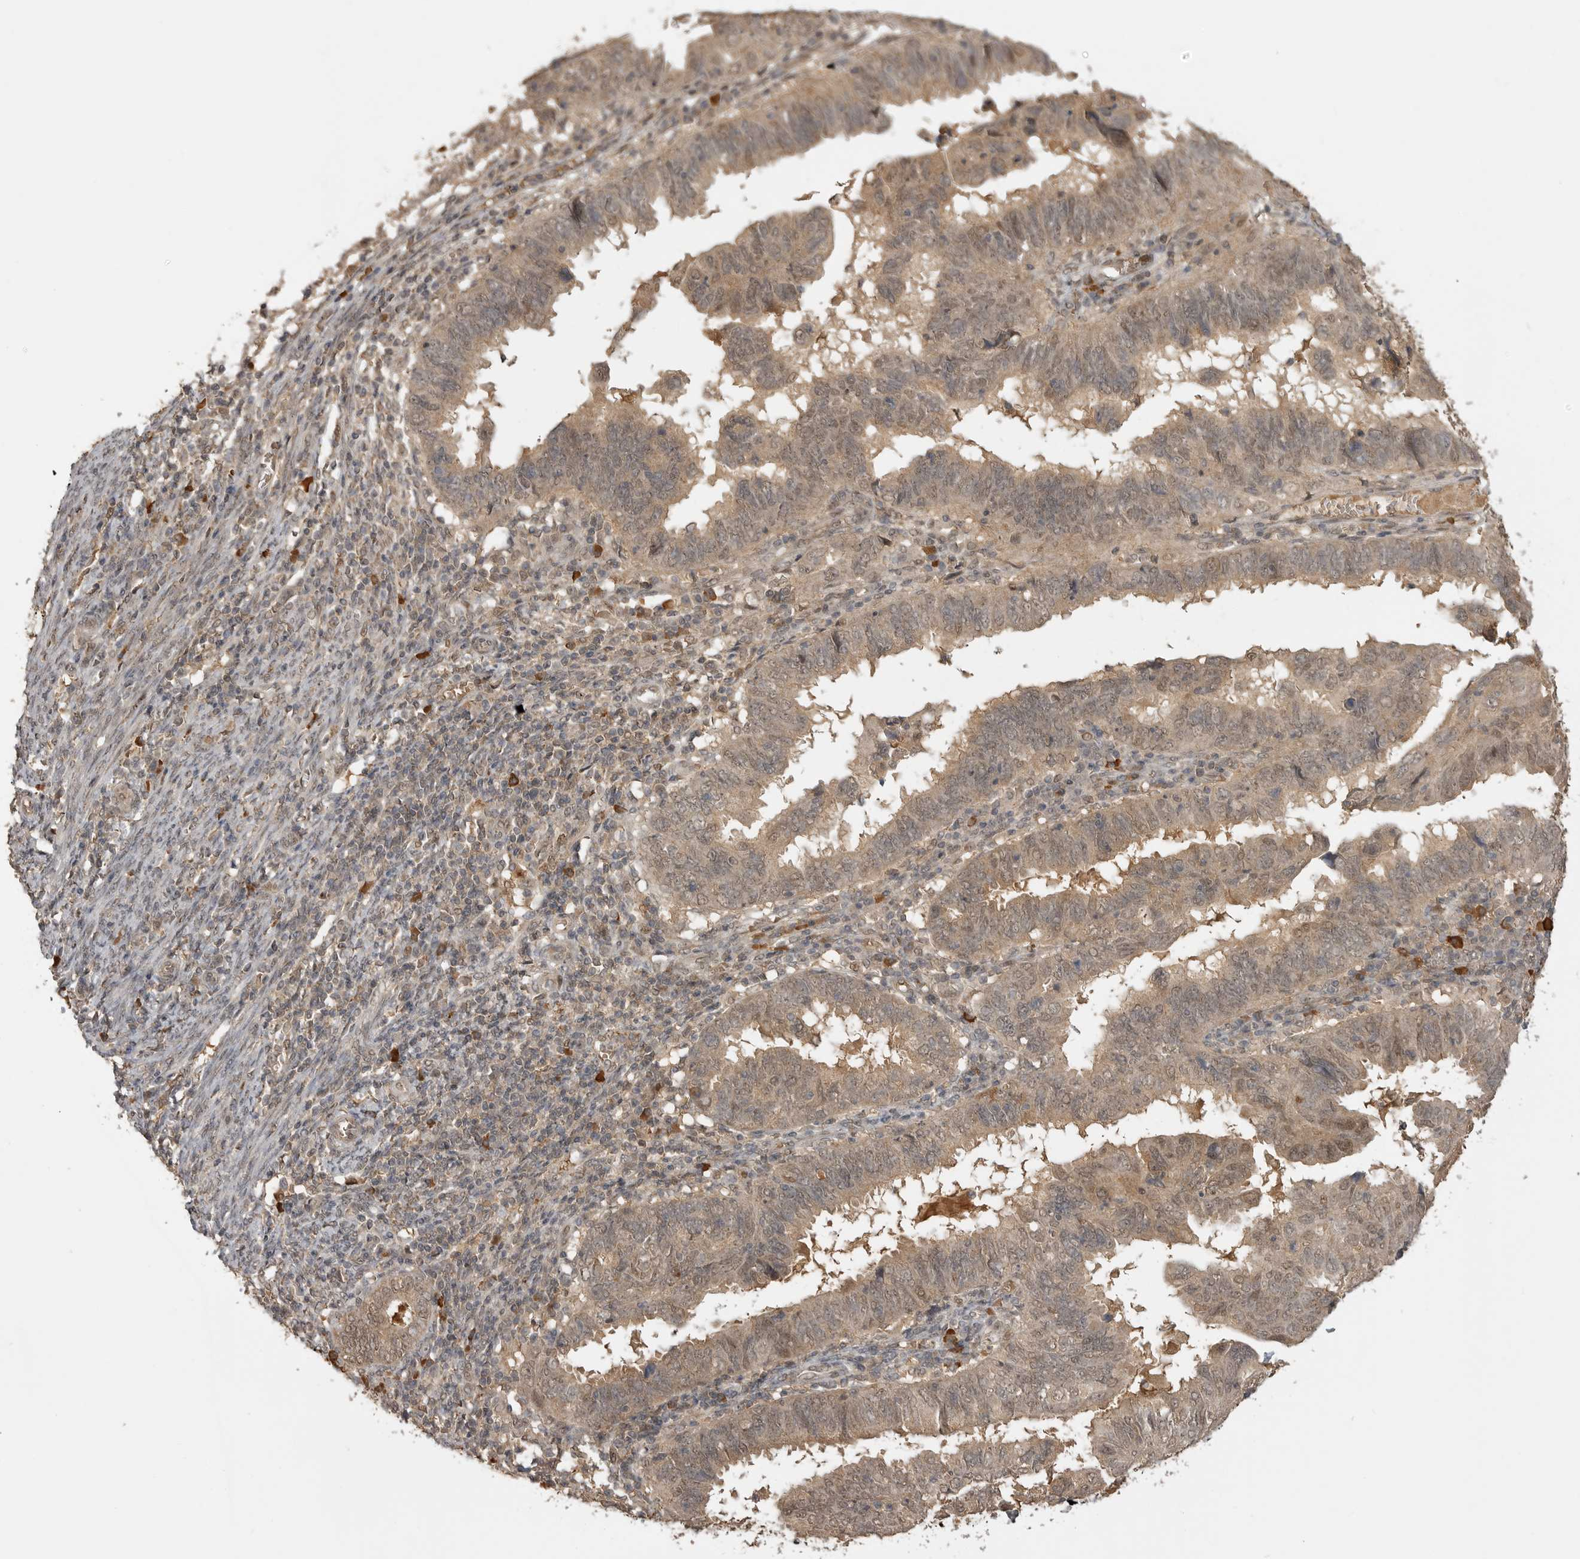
{"staining": {"intensity": "moderate", "quantity": ">75%", "location": "cytoplasmic/membranous"}, "tissue": "endometrial cancer", "cell_type": "Tumor cells", "image_type": "cancer", "snomed": [{"axis": "morphology", "description": "Adenocarcinoma, NOS"}, {"axis": "topography", "description": "Uterus"}], "caption": "Protein staining exhibits moderate cytoplasmic/membranous expression in approximately >75% of tumor cells in endometrial cancer.", "gene": "ASPSCR1", "patient": {"sex": "female", "age": 77}}